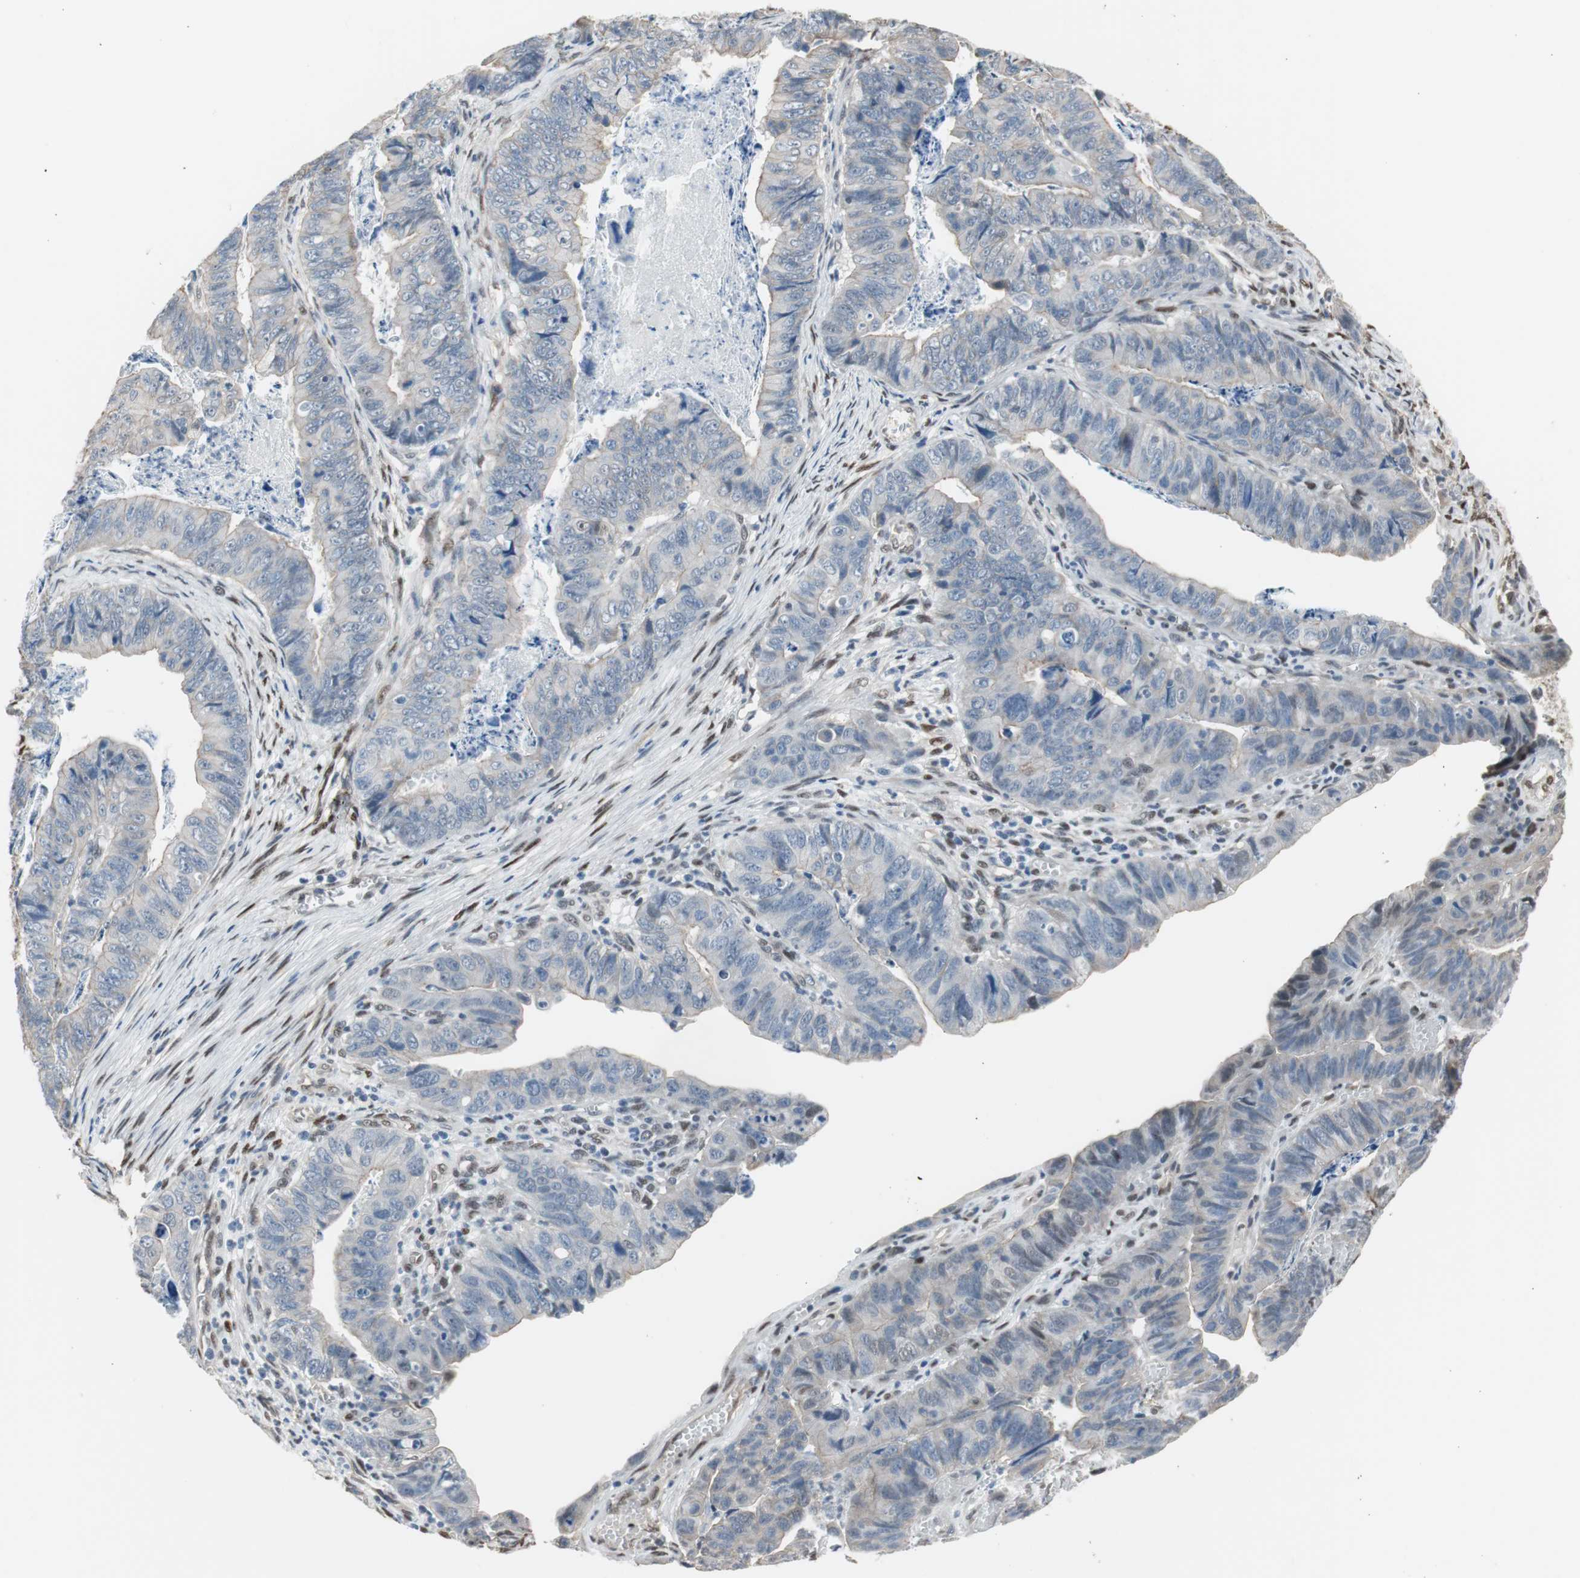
{"staining": {"intensity": "weak", "quantity": "25%-75%", "location": "cytoplasmic/membranous"}, "tissue": "stomach cancer", "cell_type": "Tumor cells", "image_type": "cancer", "snomed": [{"axis": "morphology", "description": "Adenocarcinoma, NOS"}, {"axis": "topography", "description": "Stomach, lower"}], "caption": "Stomach adenocarcinoma was stained to show a protein in brown. There is low levels of weak cytoplasmic/membranous staining in about 25%-75% of tumor cells.", "gene": "PML", "patient": {"sex": "male", "age": 77}}